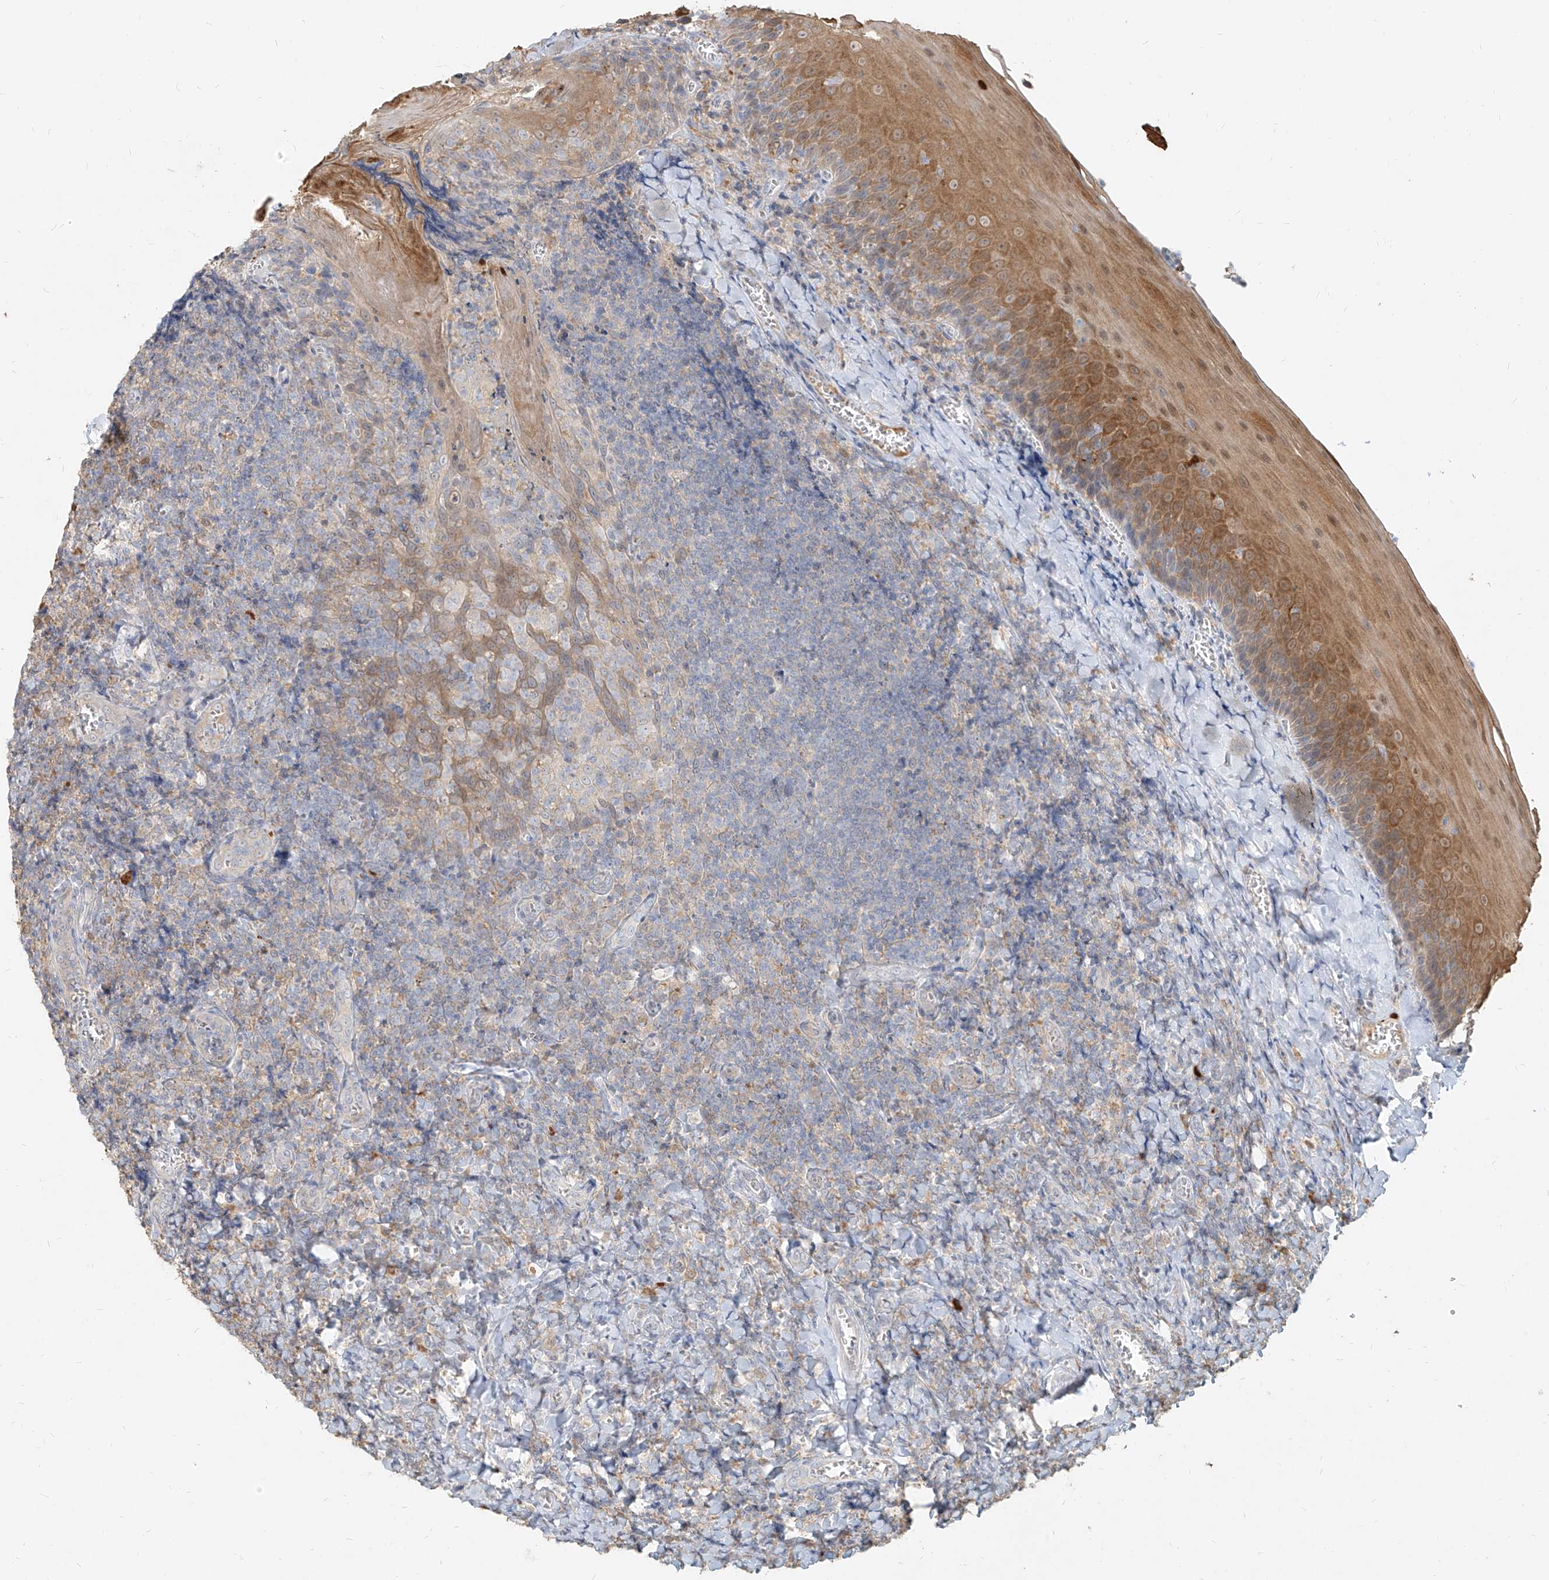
{"staining": {"intensity": "moderate", "quantity": "<25%", "location": "cytoplasmic/membranous"}, "tissue": "tonsil", "cell_type": "Germinal center cells", "image_type": "normal", "snomed": [{"axis": "morphology", "description": "Normal tissue, NOS"}, {"axis": "topography", "description": "Tonsil"}], "caption": "A low amount of moderate cytoplasmic/membranous expression is identified in about <25% of germinal center cells in unremarkable tonsil.", "gene": "PGD", "patient": {"sex": "male", "age": 27}}